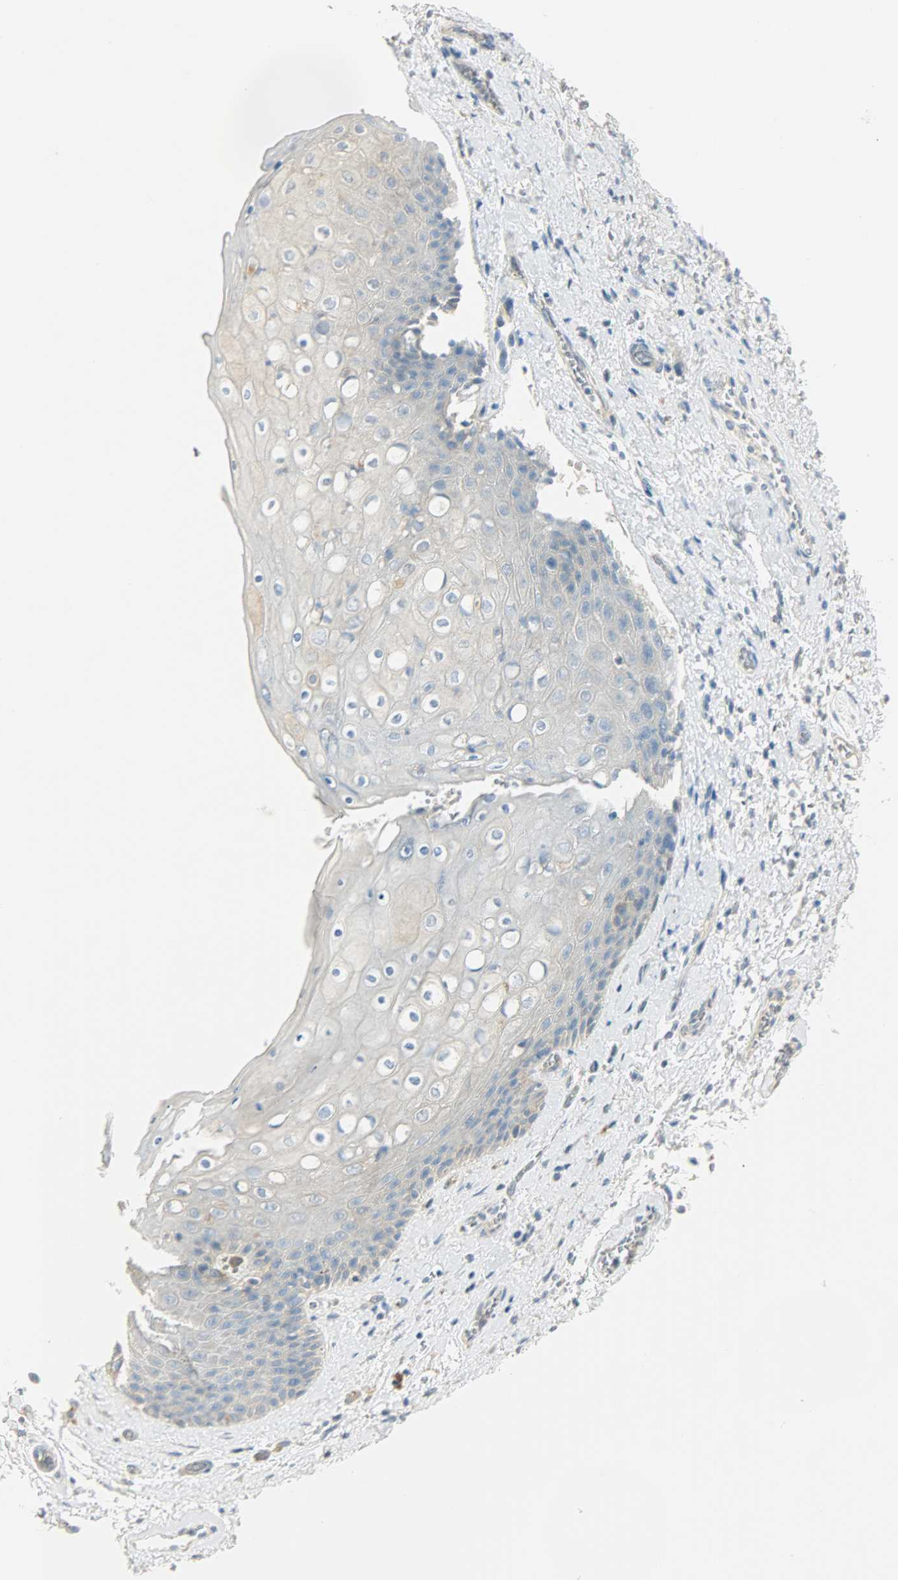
{"staining": {"intensity": "weak", "quantity": "<25%", "location": "cytoplasmic/membranous"}, "tissue": "skin", "cell_type": "Epidermal cells", "image_type": "normal", "snomed": [{"axis": "morphology", "description": "Normal tissue, NOS"}, {"axis": "topography", "description": "Anal"}], "caption": "This is a photomicrograph of immunohistochemistry staining of unremarkable skin, which shows no staining in epidermal cells.", "gene": "TSC22D2", "patient": {"sex": "female", "age": 46}}